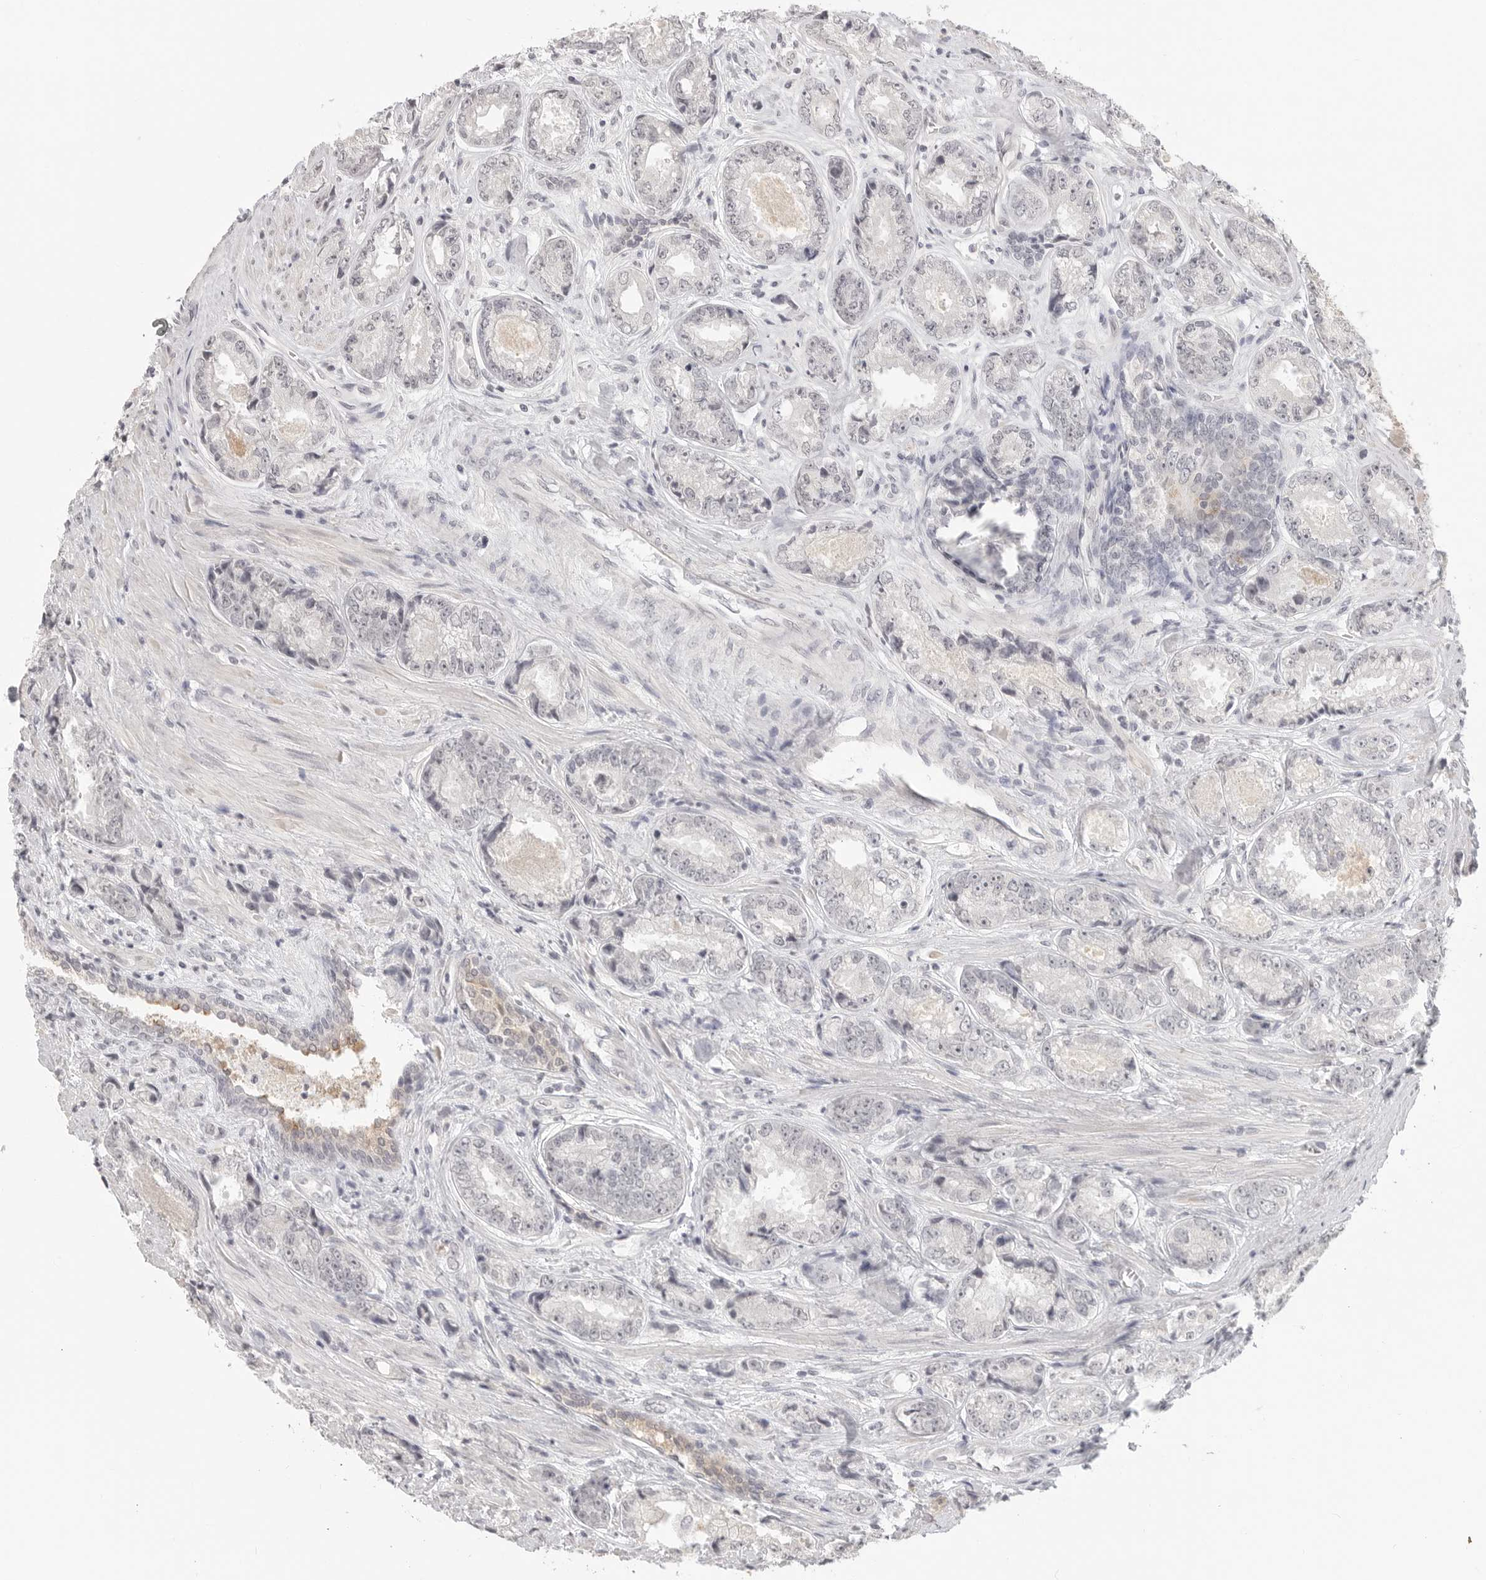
{"staining": {"intensity": "negative", "quantity": "none", "location": "none"}, "tissue": "prostate cancer", "cell_type": "Tumor cells", "image_type": "cancer", "snomed": [{"axis": "morphology", "description": "Adenocarcinoma, High grade"}, {"axis": "topography", "description": "Prostate"}], "caption": "An IHC image of prostate high-grade adenocarcinoma is shown. There is no staining in tumor cells of prostate high-grade adenocarcinoma. (DAB immunohistochemistry (IHC) with hematoxylin counter stain).", "gene": "KLK11", "patient": {"sex": "male", "age": 61}}